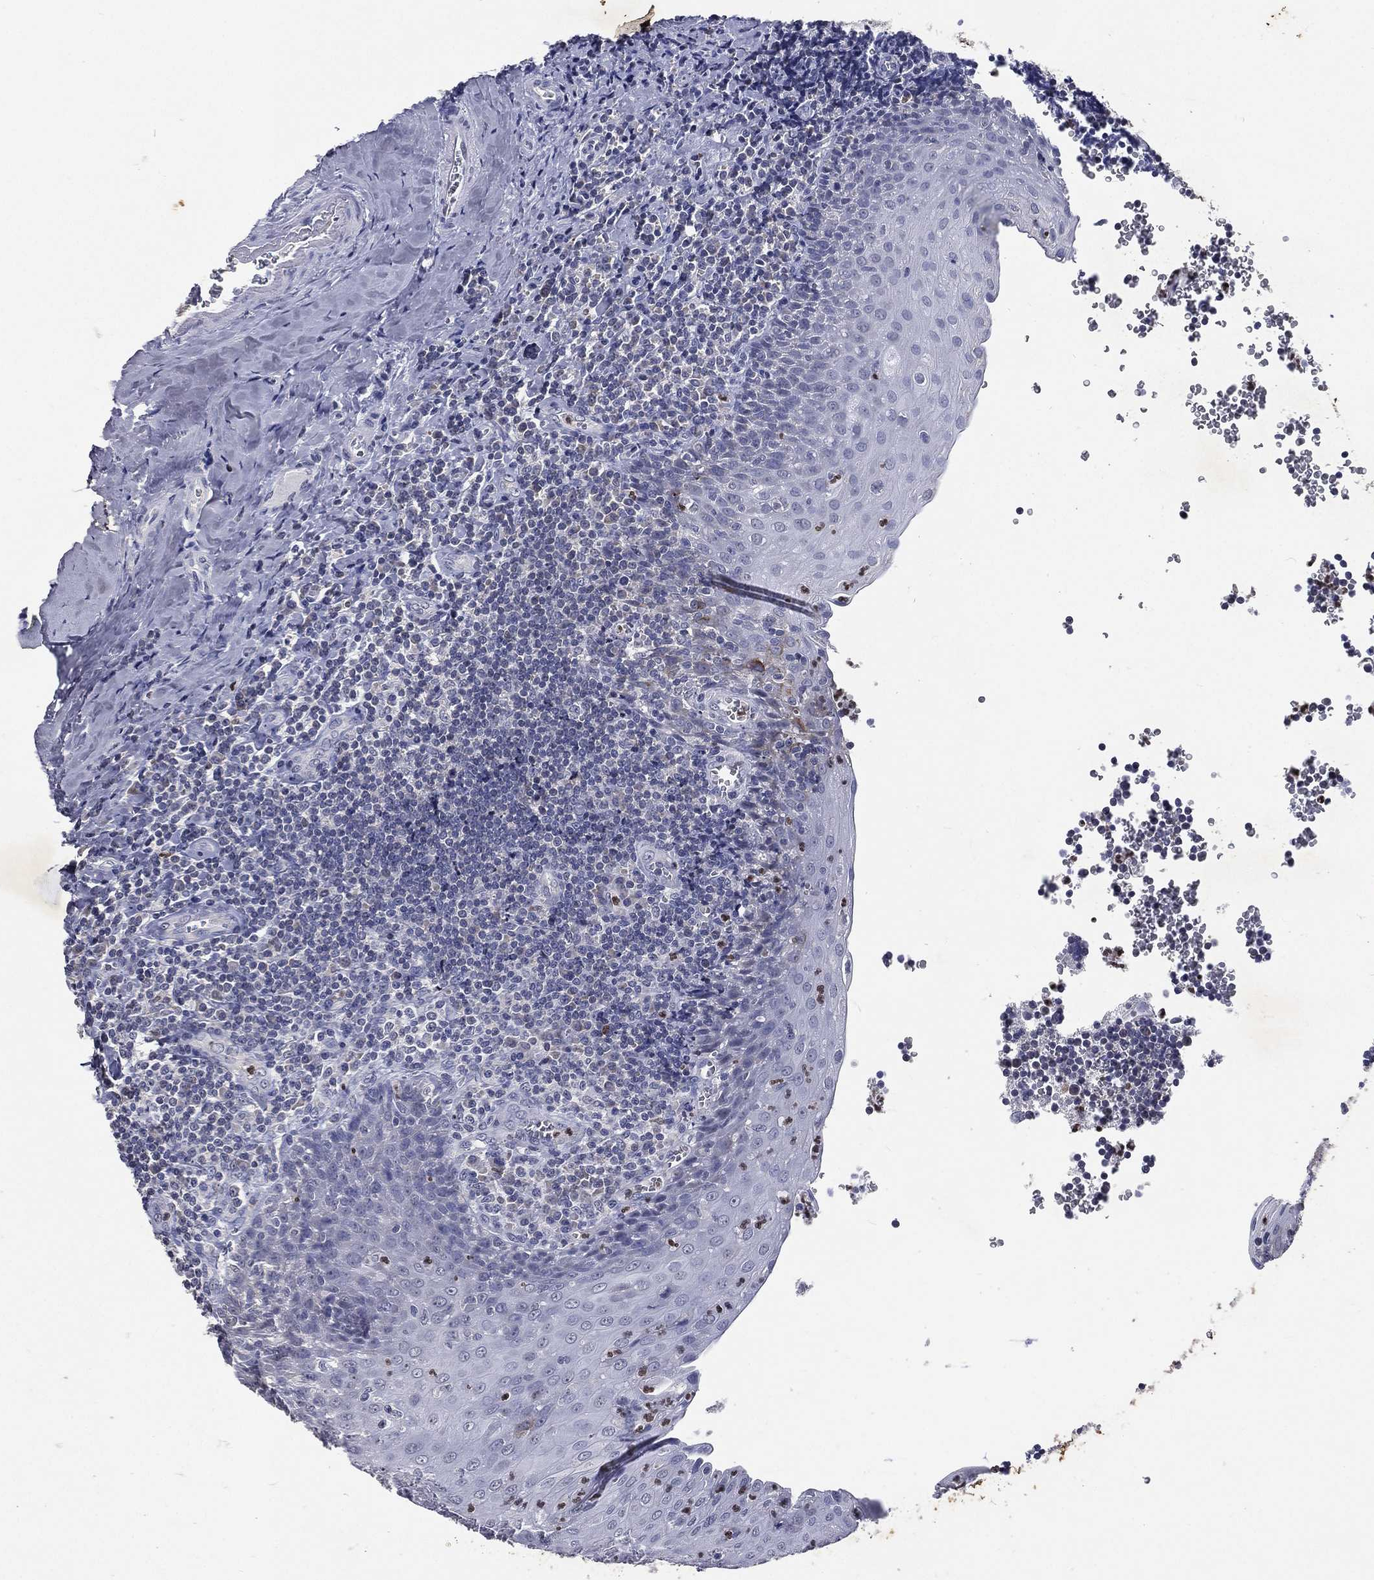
{"staining": {"intensity": "negative", "quantity": "none", "location": "none"}, "tissue": "tonsil", "cell_type": "Germinal center cells", "image_type": "normal", "snomed": [{"axis": "morphology", "description": "Normal tissue, NOS"}, {"axis": "morphology", "description": "Inflammation, NOS"}, {"axis": "topography", "description": "Tonsil"}], "caption": "Normal tonsil was stained to show a protein in brown. There is no significant staining in germinal center cells.", "gene": "SLC34A2", "patient": {"sex": "female", "age": 31}}